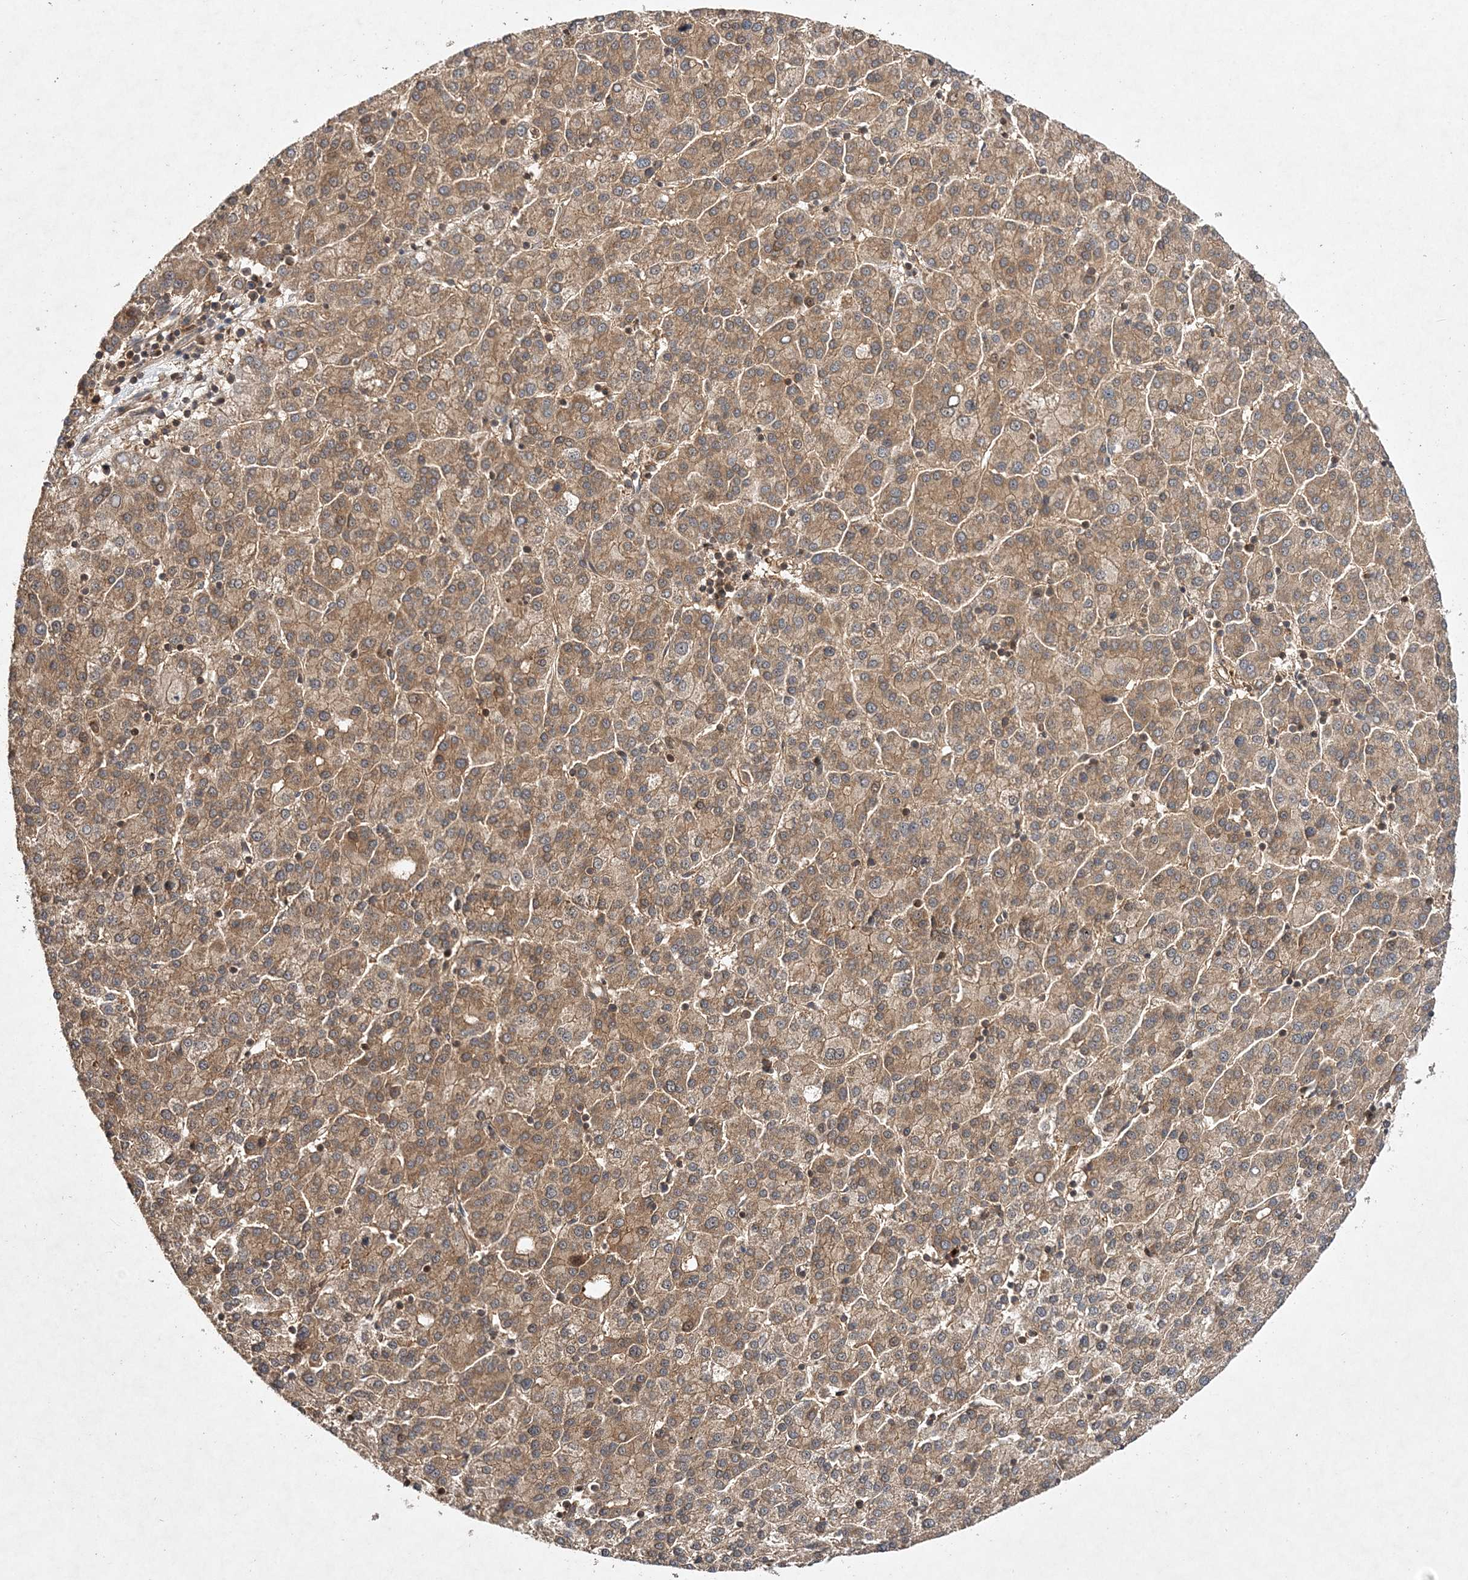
{"staining": {"intensity": "moderate", "quantity": ">75%", "location": "cytoplasmic/membranous"}, "tissue": "liver cancer", "cell_type": "Tumor cells", "image_type": "cancer", "snomed": [{"axis": "morphology", "description": "Carcinoma, Hepatocellular, NOS"}, {"axis": "topography", "description": "Liver"}], "caption": "Tumor cells reveal moderate cytoplasmic/membranous positivity in approximately >75% of cells in liver cancer.", "gene": "TMEM9B", "patient": {"sex": "female", "age": 58}}